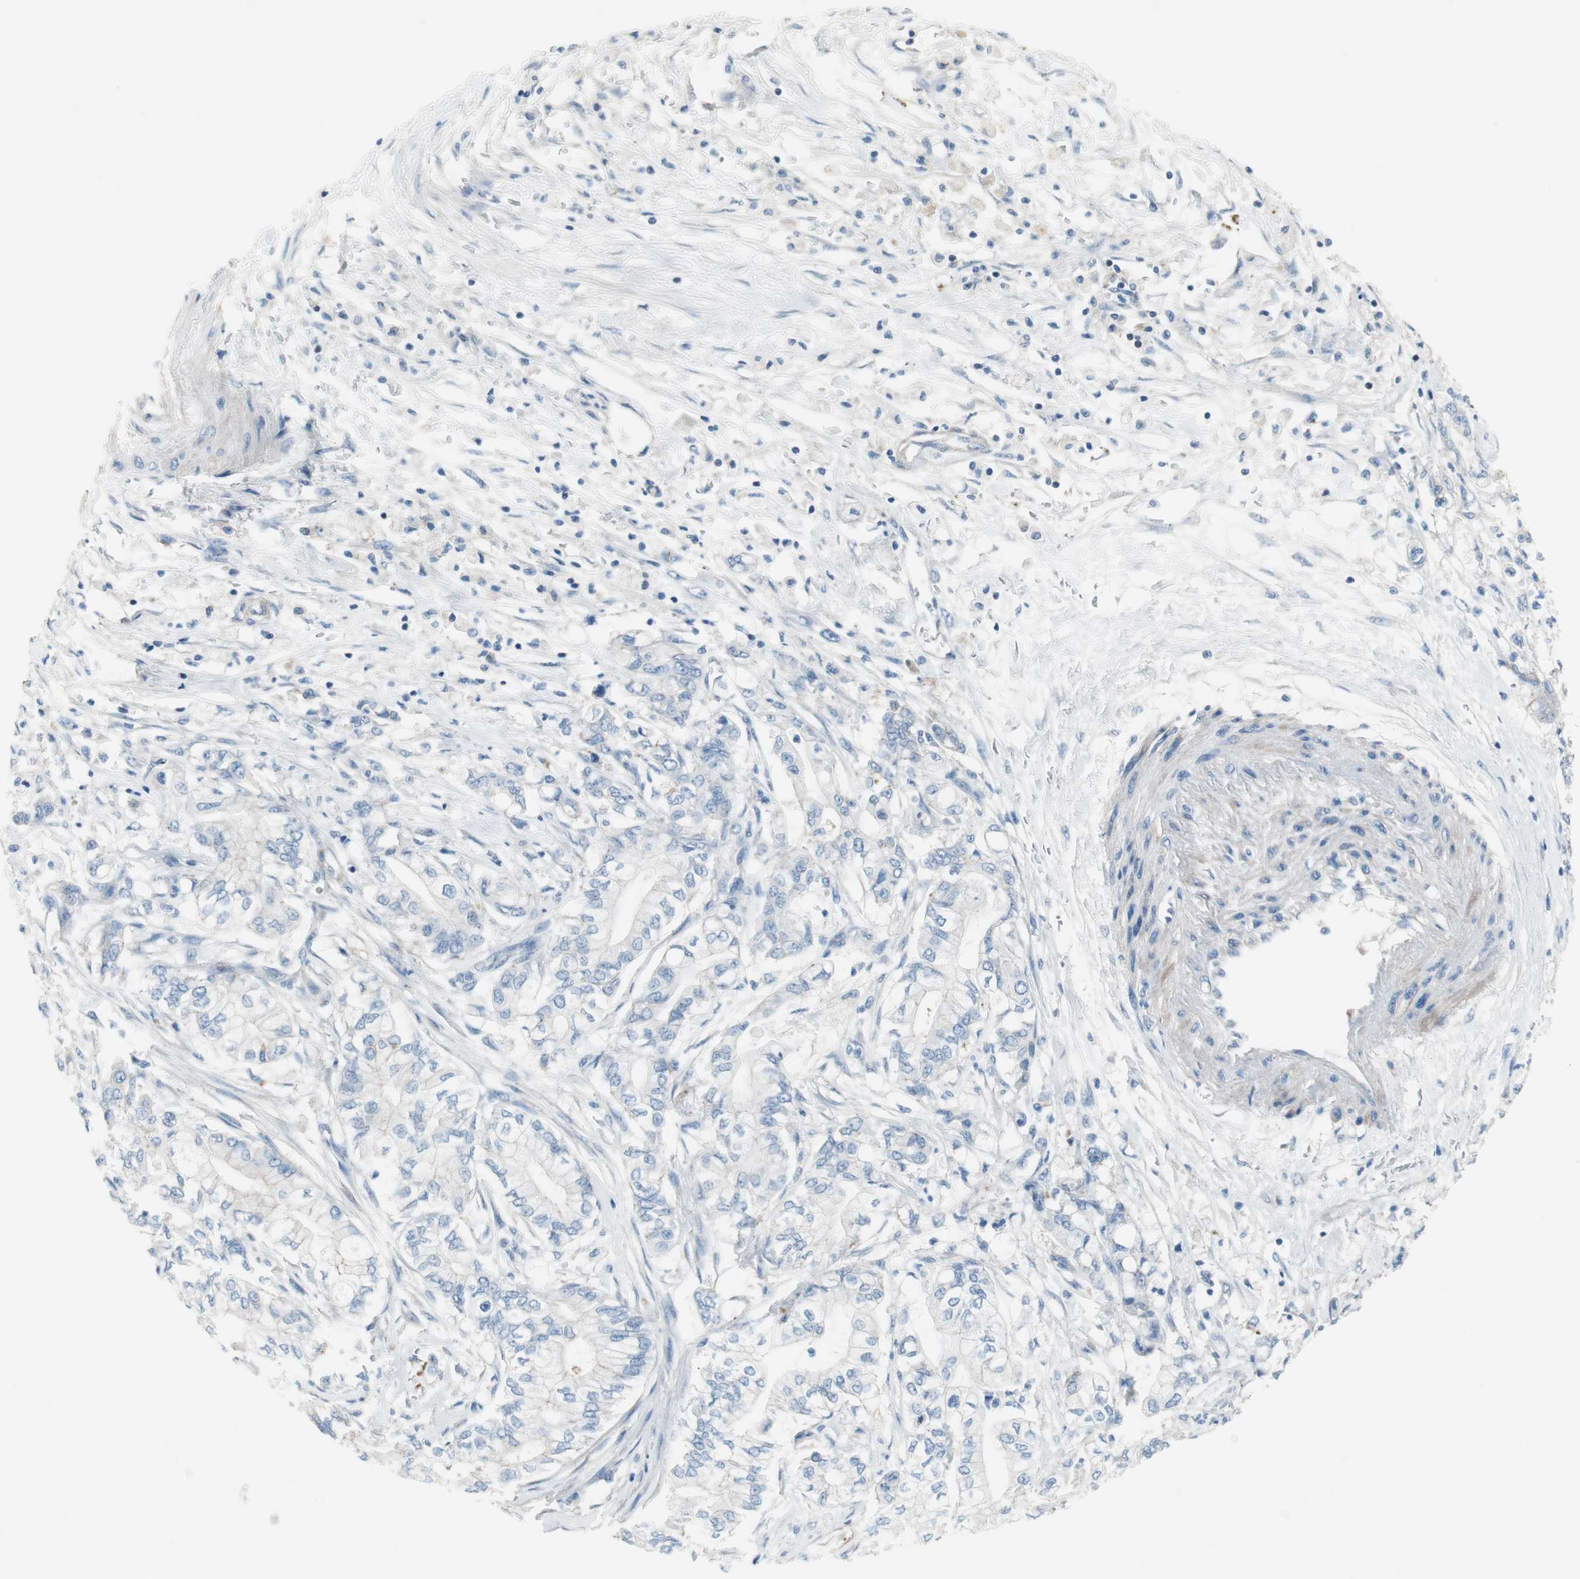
{"staining": {"intensity": "negative", "quantity": "none", "location": "none"}, "tissue": "pancreatic cancer", "cell_type": "Tumor cells", "image_type": "cancer", "snomed": [{"axis": "morphology", "description": "Adenocarcinoma, NOS"}, {"axis": "topography", "description": "Pancreas"}], "caption": "Pancreatic cancer (adenocarcinoma) was stained to show a protein in brown. There is no significant positivity in tumor cells. (Brightfield microscopy of DAB (3,3'-diaminobenzidine) IHC at high magnification).", "gene": "GLUL", "patient": {"sex": "male", "age": 70}}